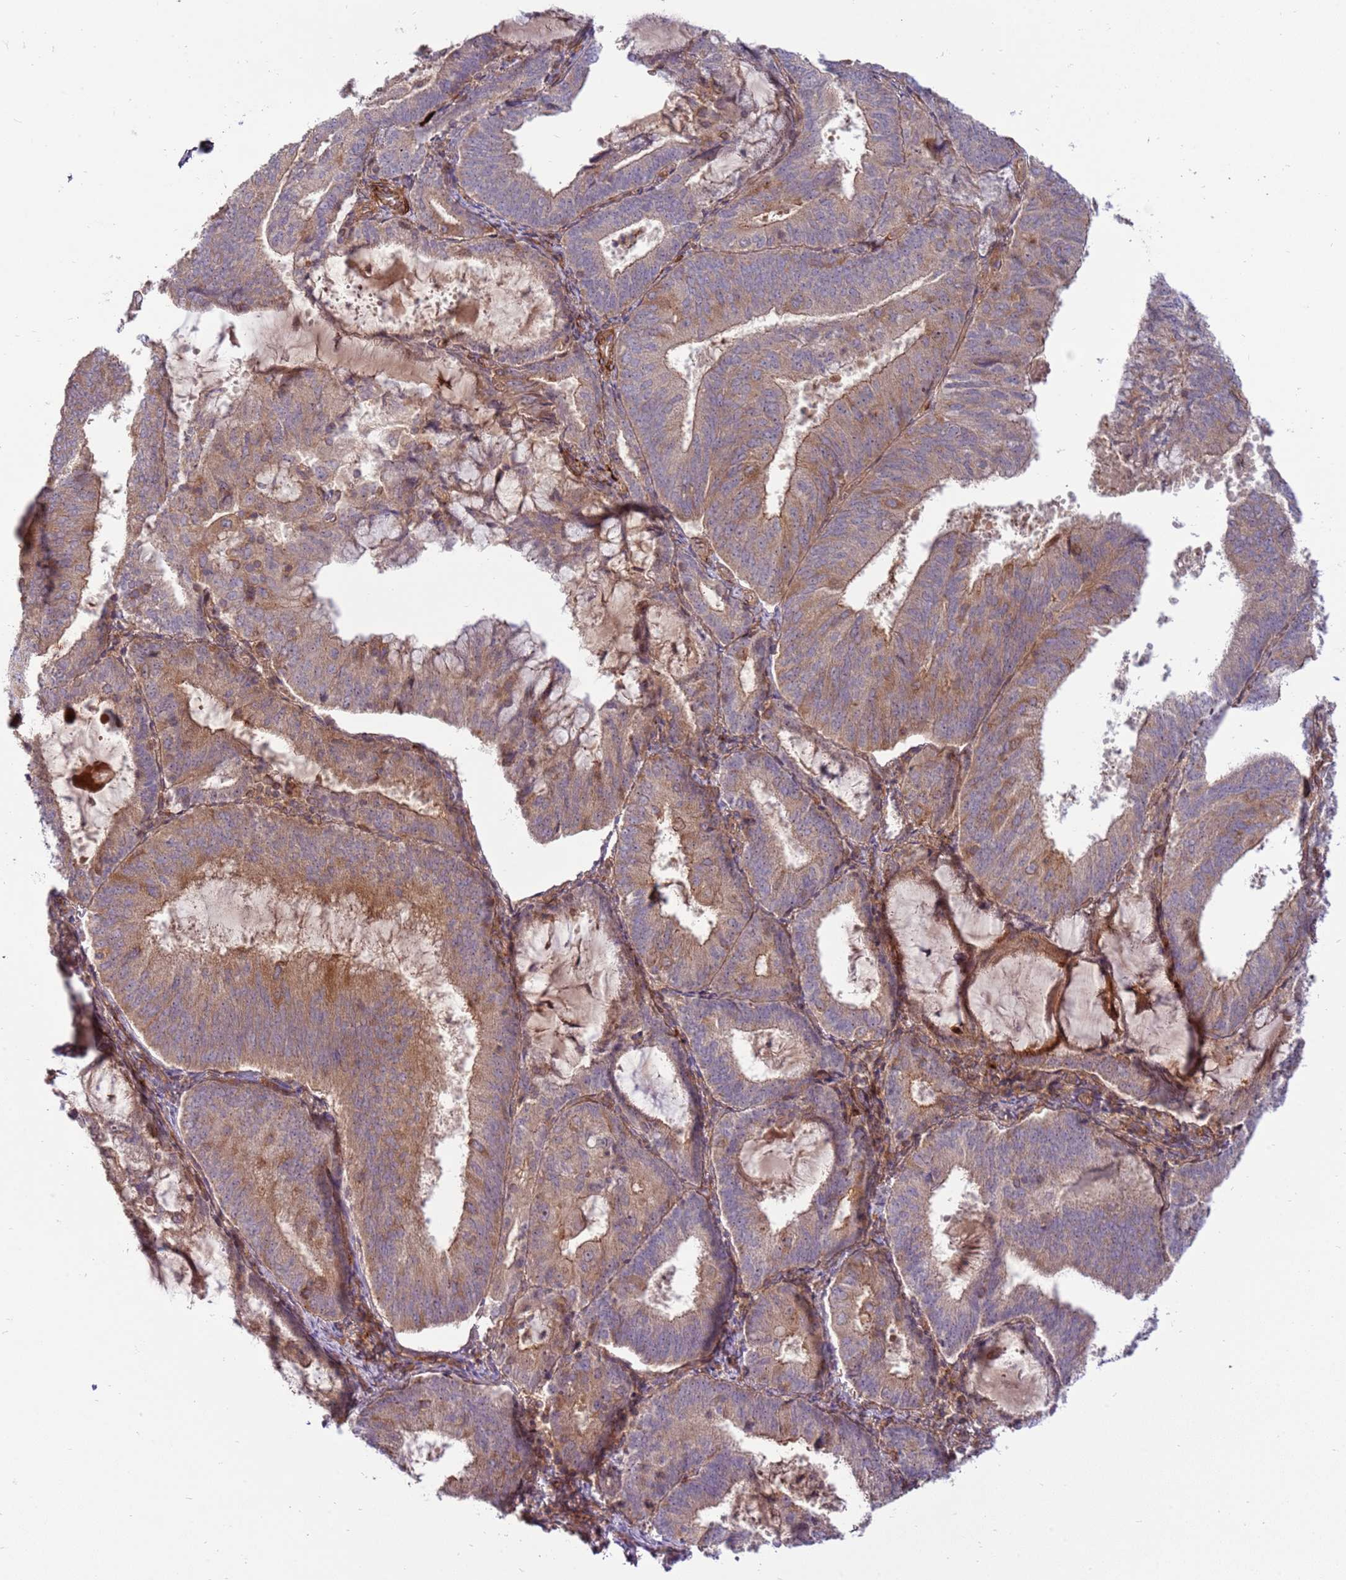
{"staining": {"intensity": "moderate", "quantity": "25%-75%", "location": "cytoplasmic/membranous"}, "tissue": "endometrial cancer", "cell_type": "Tumor cells", "image_type": "cancer", "snomed": [{"axis": "morphology", "description": "Adenocarcinoma, NOS"}, {"axis": "topography", "description": "Endometrium"}], "caption": "IHC histopathology image of neoplastic tissue: human adenocarcinoma (endometrial) stained using IHC displays medium levels of moderate protein expression localized specifically in the cytoplasmic/membranous of tumor cells, appearing as a cytoplasmic/membranous brown color.", "gene": "ZNF624", "patient": {"sex": "female", "age": 81}}